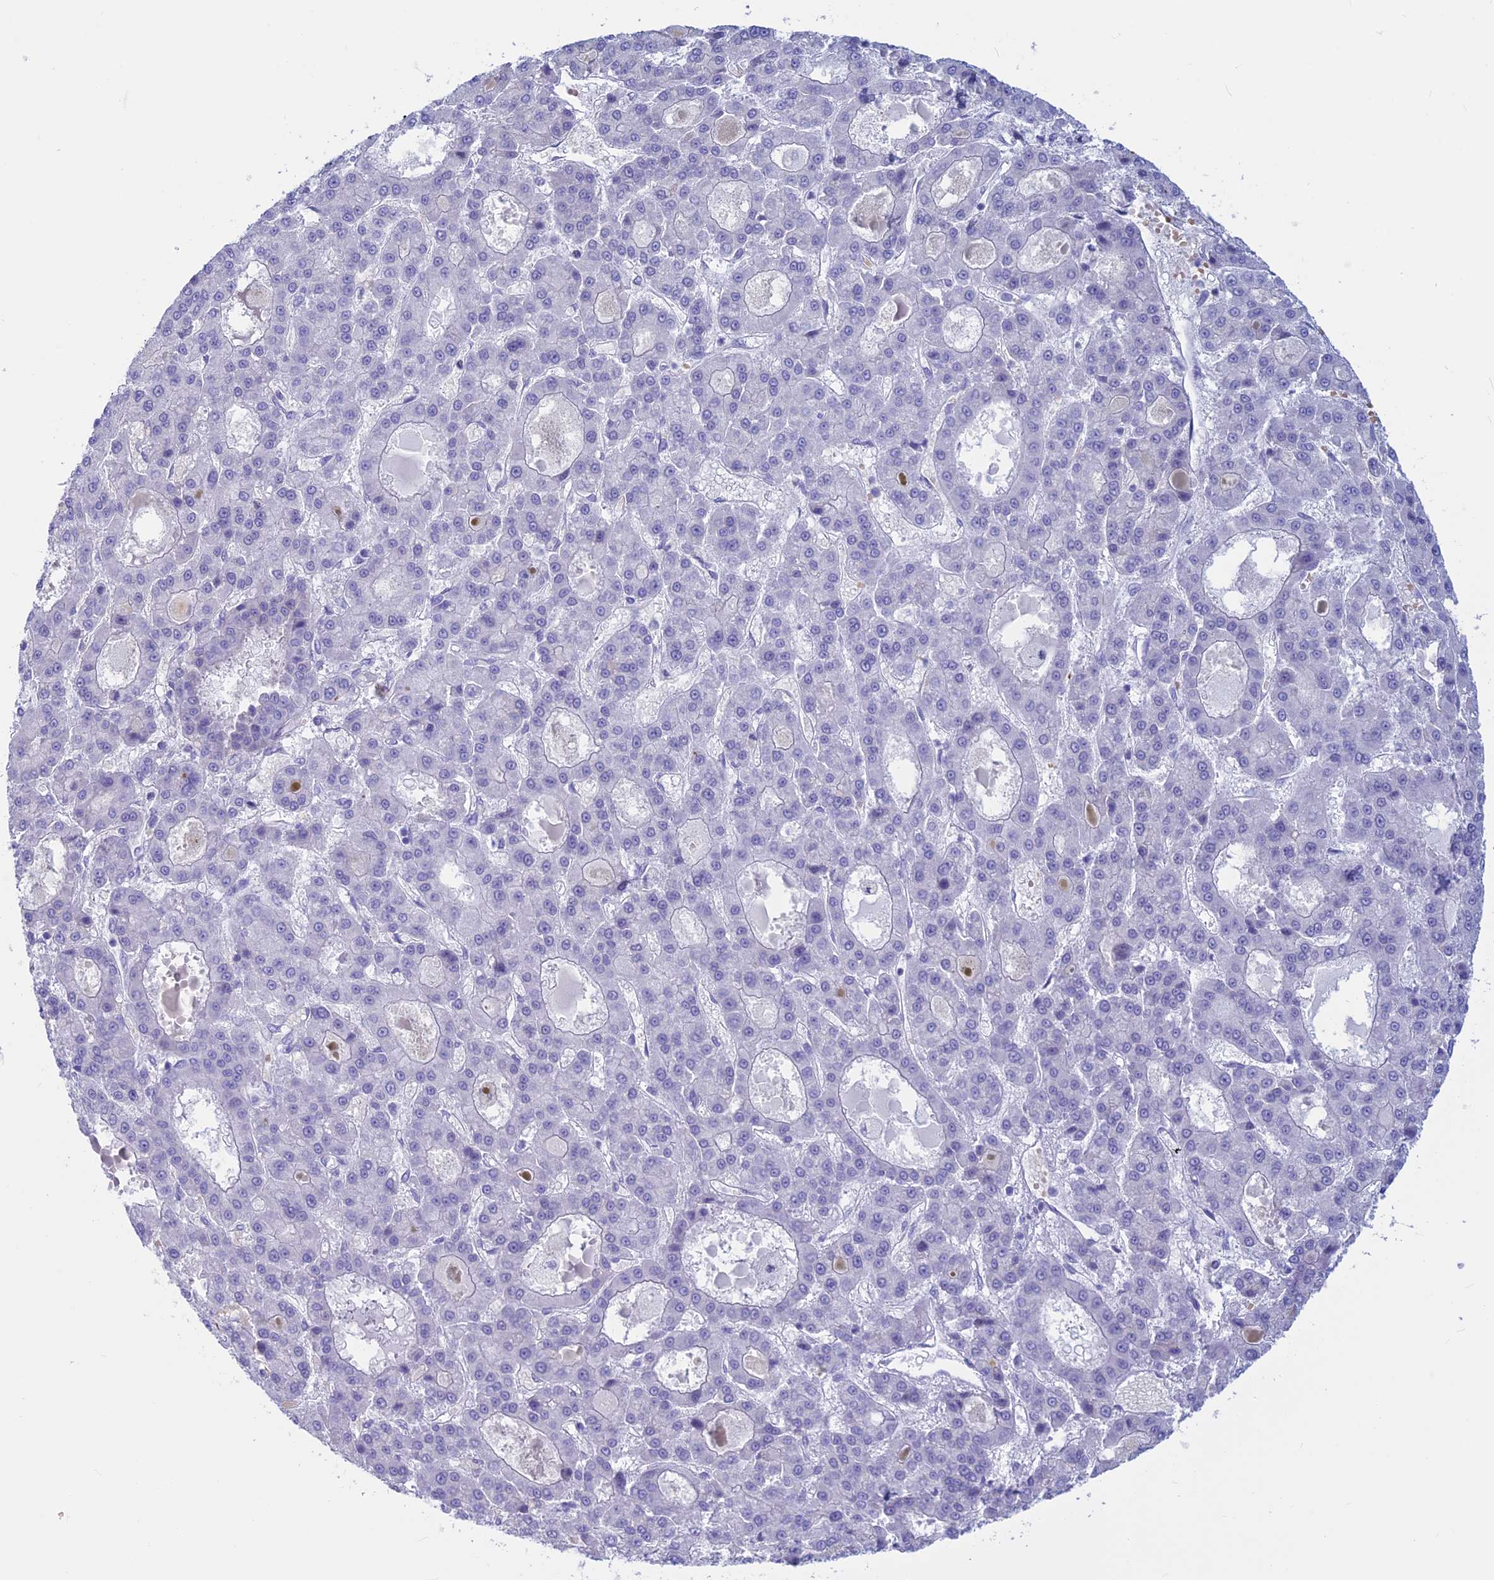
{"staining": {"intensity": "negative", "quantity": "none", "location": "none"}, "tissue": "liver cancer", "cell_type": "Tumor cells", "image_type": "cancer", "snomed": [{"axis": "morphology", "description": "Carcinoma, Hepatocellular, NOS"}, {"axis": "topography", "description": "Liver"}], "caption": "Tumor cells are negative for brown protein staining in liver hepatocellular carcinoma. (DAB IHC with hematoxylin counter stain).", "gene": "GAPDHS", "patient": {"sex": "male", "age": 70}}